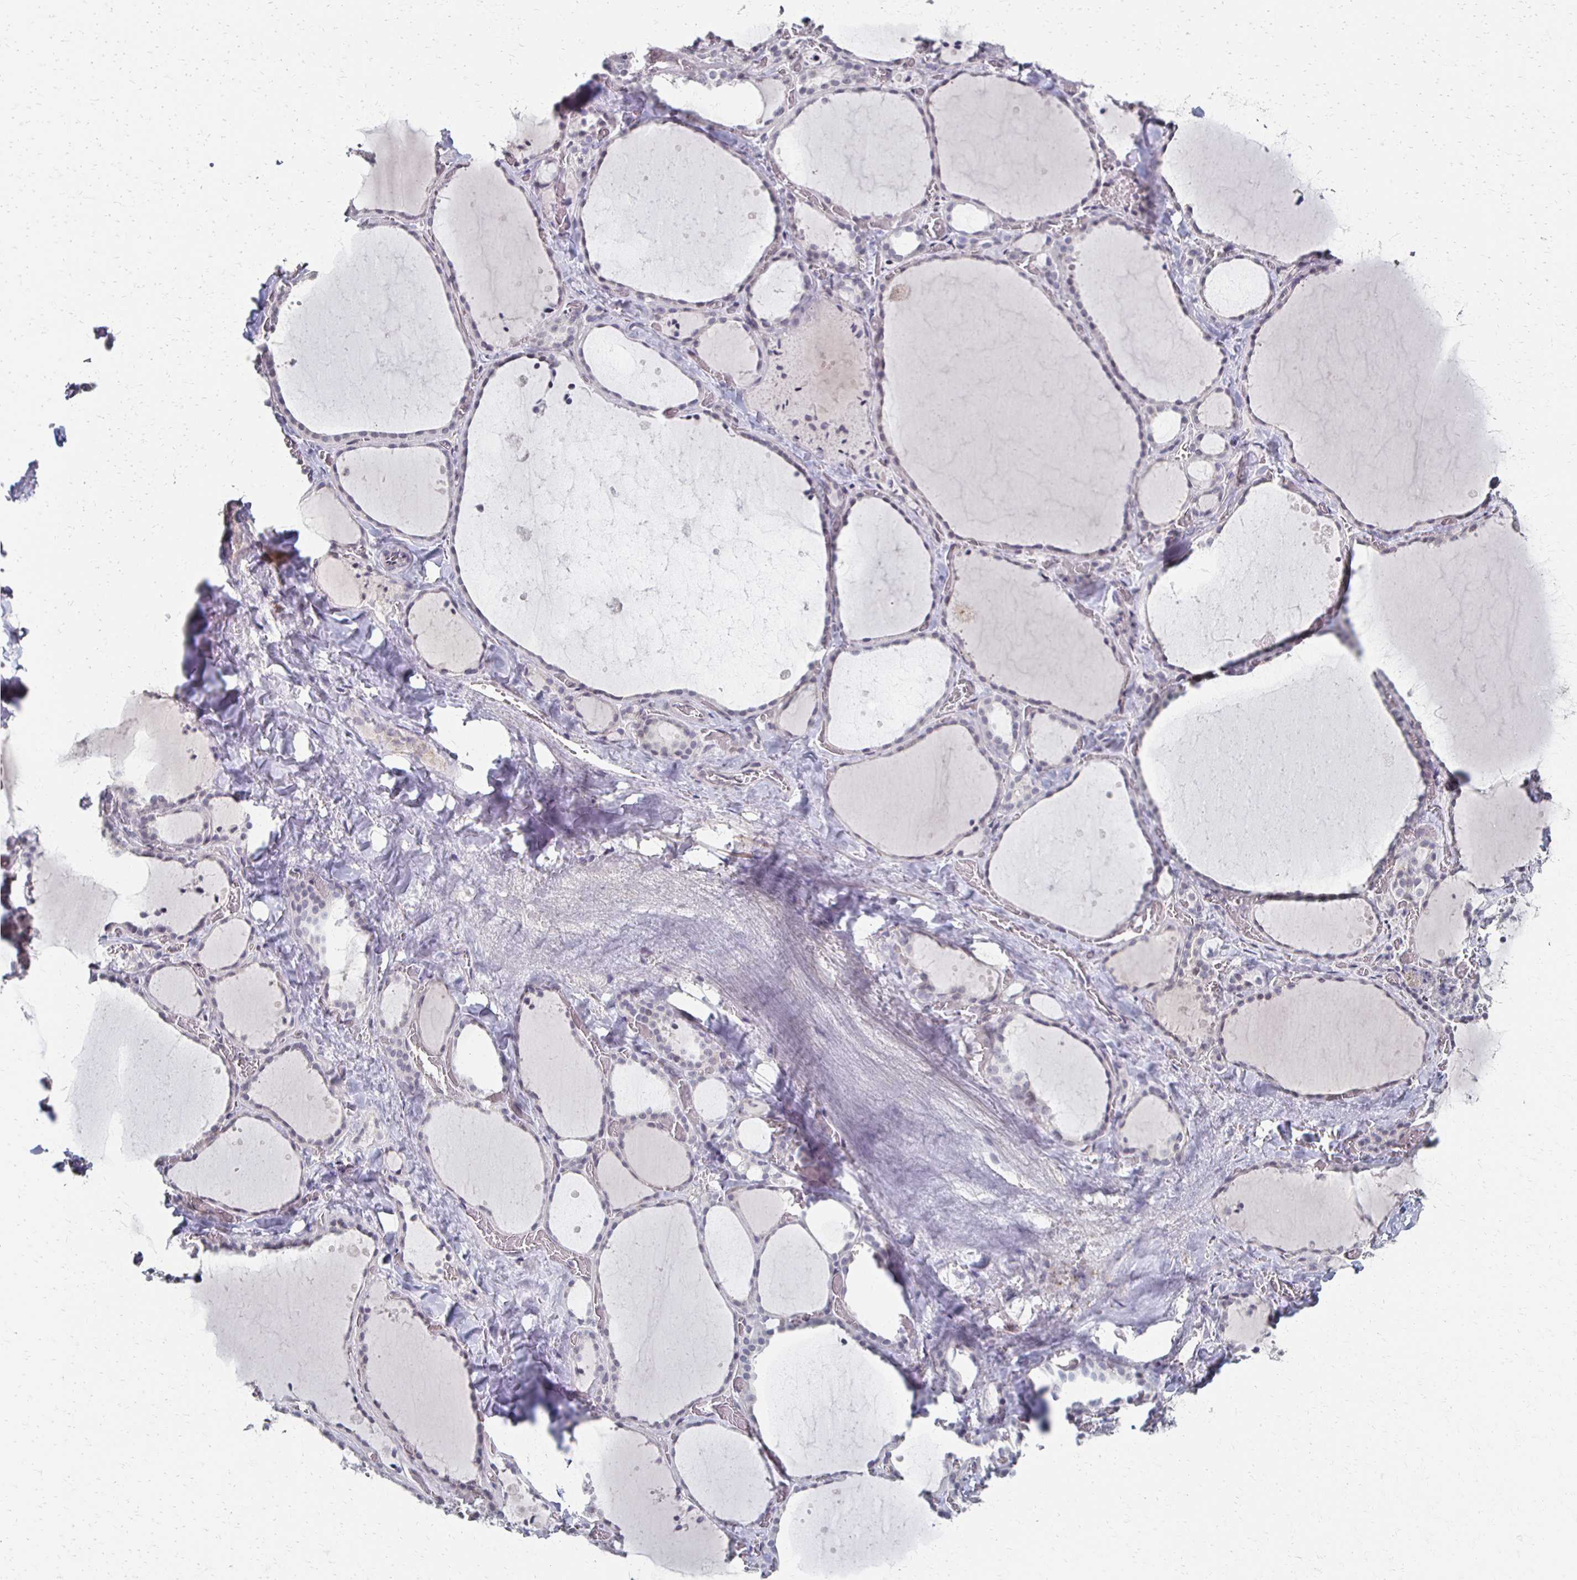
{"staining": {"intensity": "negative", "quantity": "none", "location": "none"}, "tissue": "thyroid gland", "cell_type": "Glandular cells", "image_type": "normal", "snomed": [{"axis": "morphology", "description": "Normal tissue, NOS"}, {"axis": "topography", "description": "Thyroid gland"}], "caption": "Glandular cells show no significant expression in benign thyroid gland. (DAB (3,3'-diaminobenzidine) IHC visualized using brightfield microscopy, high magnification).", "gene": "DAB1", "patient": {"sex": "female", "age": 36}}